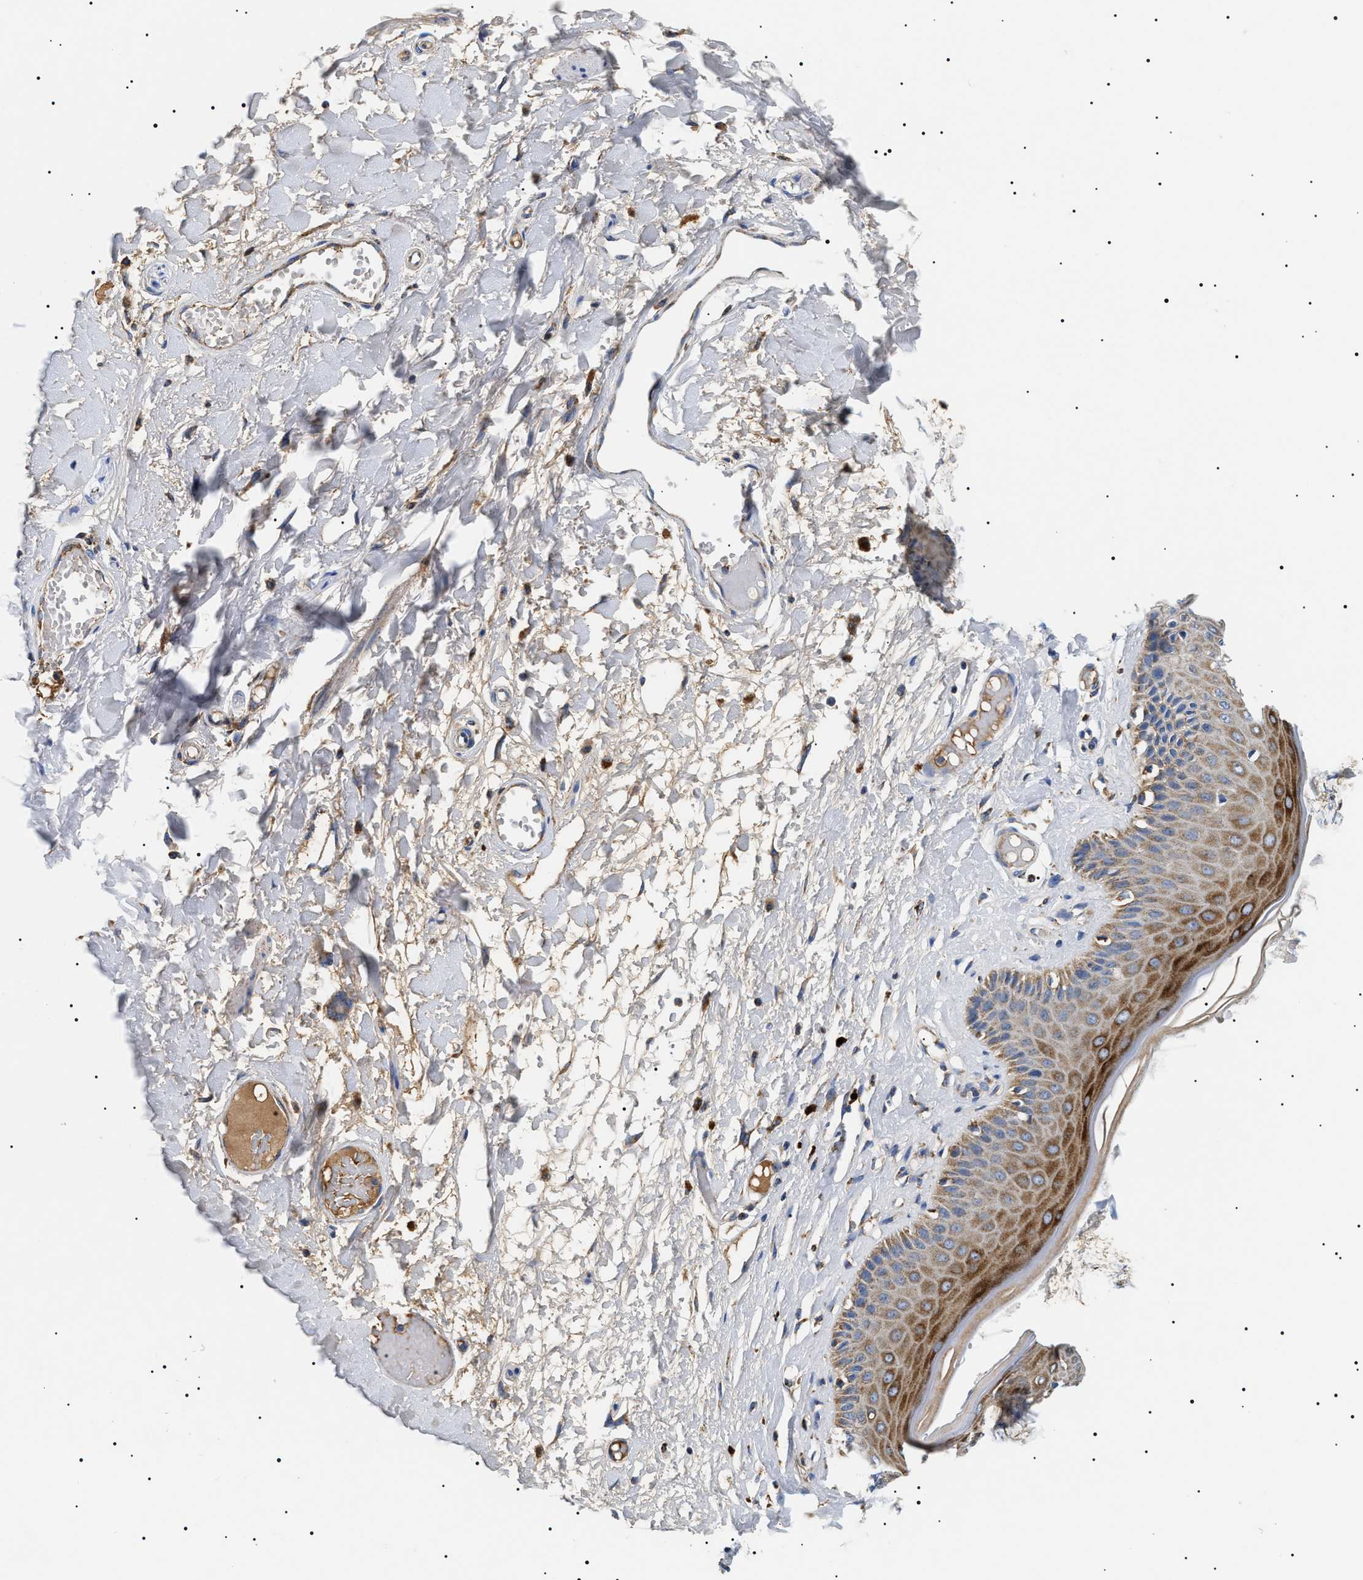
{"staining": {"intensity": "moderate", "quantity": ">75%", "location": "cytoplasmic/membranous"}, "tissue": "skin", "cell_type": "Epidermal cells", "image_type": "normal", "snomed": [{"axis": "morphology", "description": "Normal tissue, NOS"}, {"axis": "topography", "description": "Vulva"}], "caption": "A high-resolution micrograph shows immunohistochemistry staining of unremarkable skin, which exhibits moderate cytoplasmic/membranous positivity in approximately >75% of epidermal cells. (IHC, brightfield microscopy, high magnification).", "gene": "OXSM", "patient": {"sex": "female", "age": 73}}